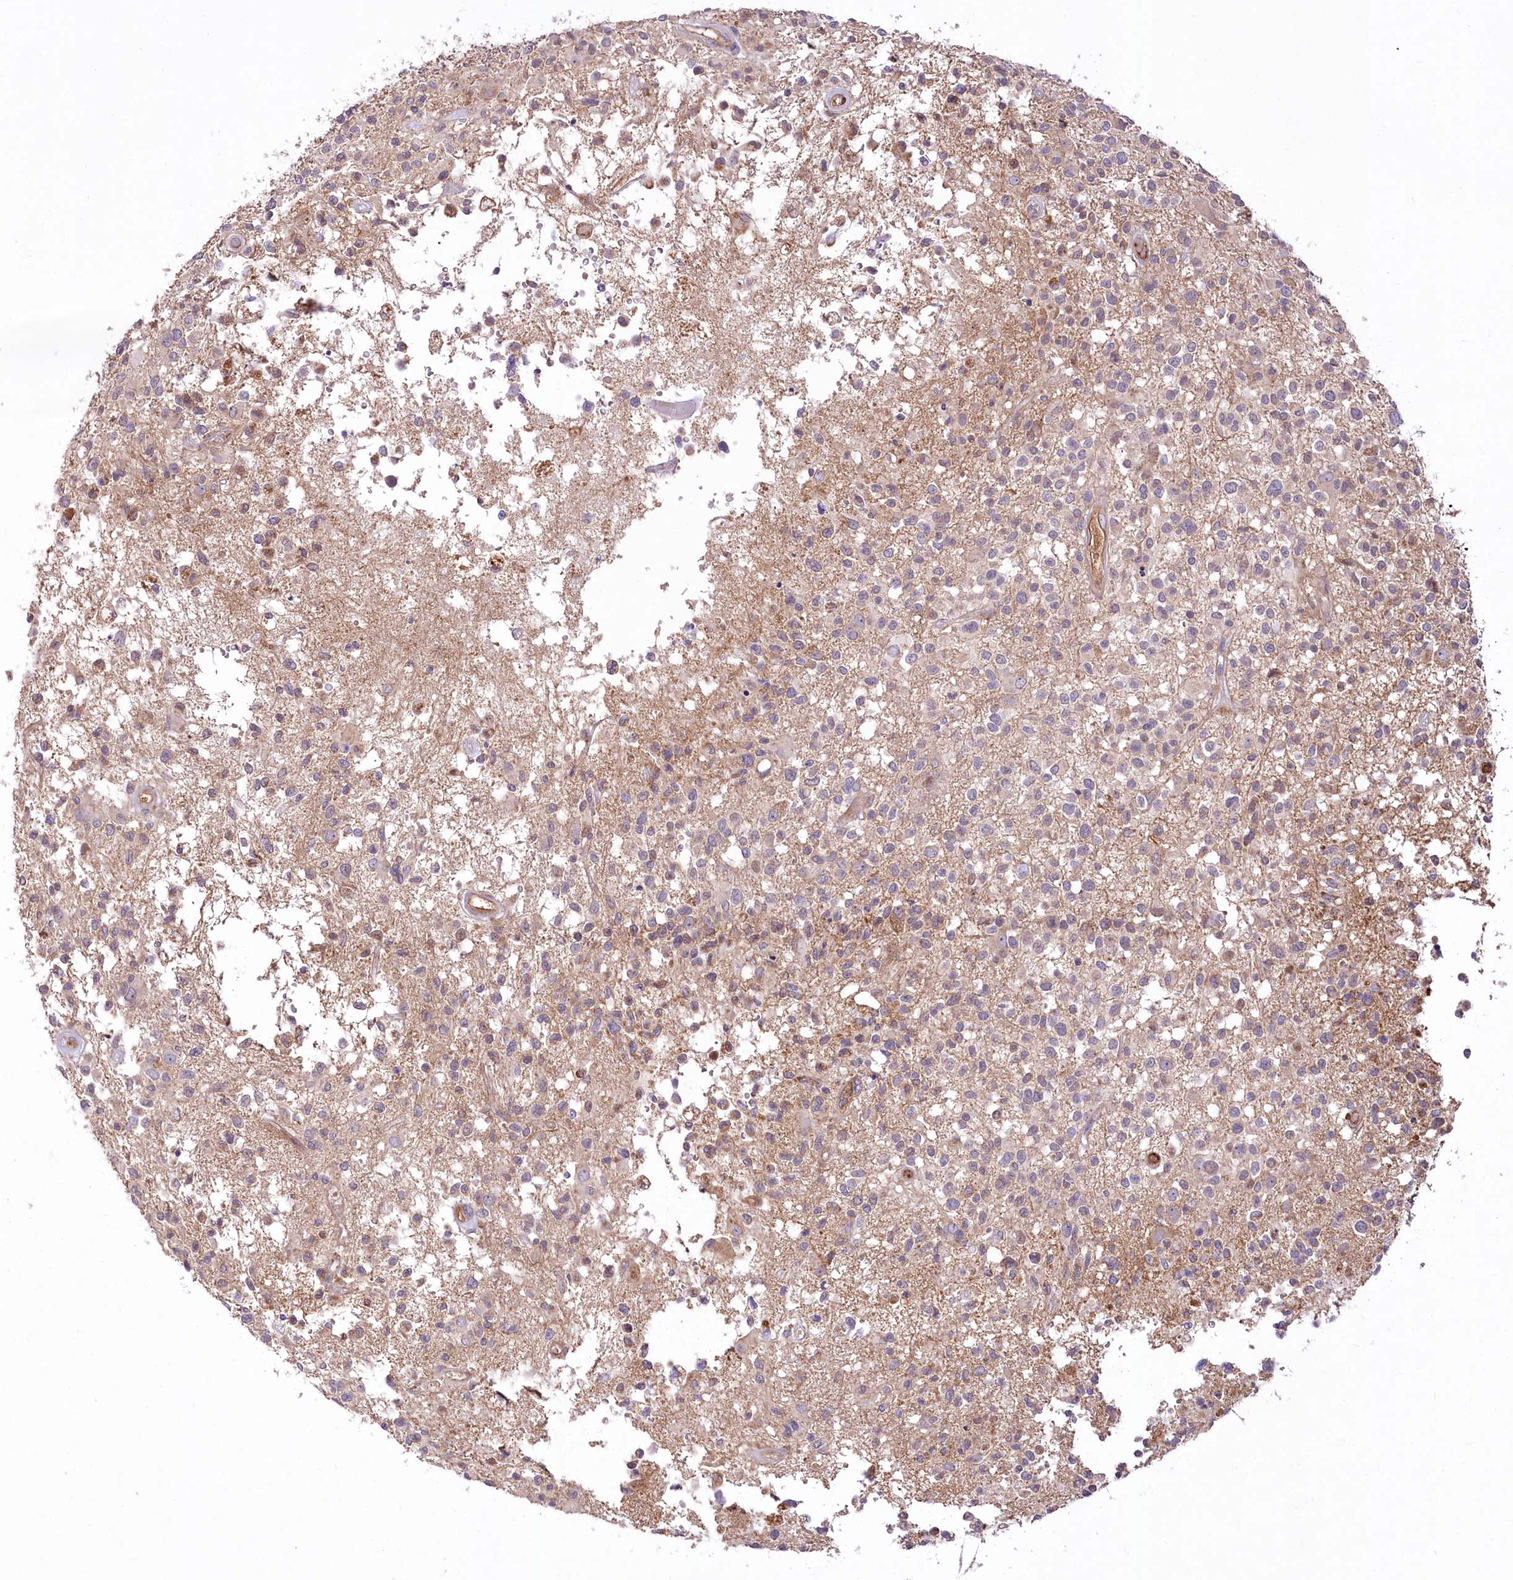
{"staining": {"intensity": "weak", "quantity": "<25%", "location": "cytoplasmic/membranous"}, "tissue": "glioma", "cell_type": "Tumor cells", "image_type": "cancer", "snomed": [{"axis": "morphology", "description": "Glioma, malignant, High grade"}, {"axis": "morphology", "description": "Glioblastoma, NOS"}, {"axis": "topography", "description": "Brain"}], "caption": "The image exhibits no significant expression in tumor cells of glioma.", "gene": "PSTK", "patient": {"sex": "male", "age": 60}}